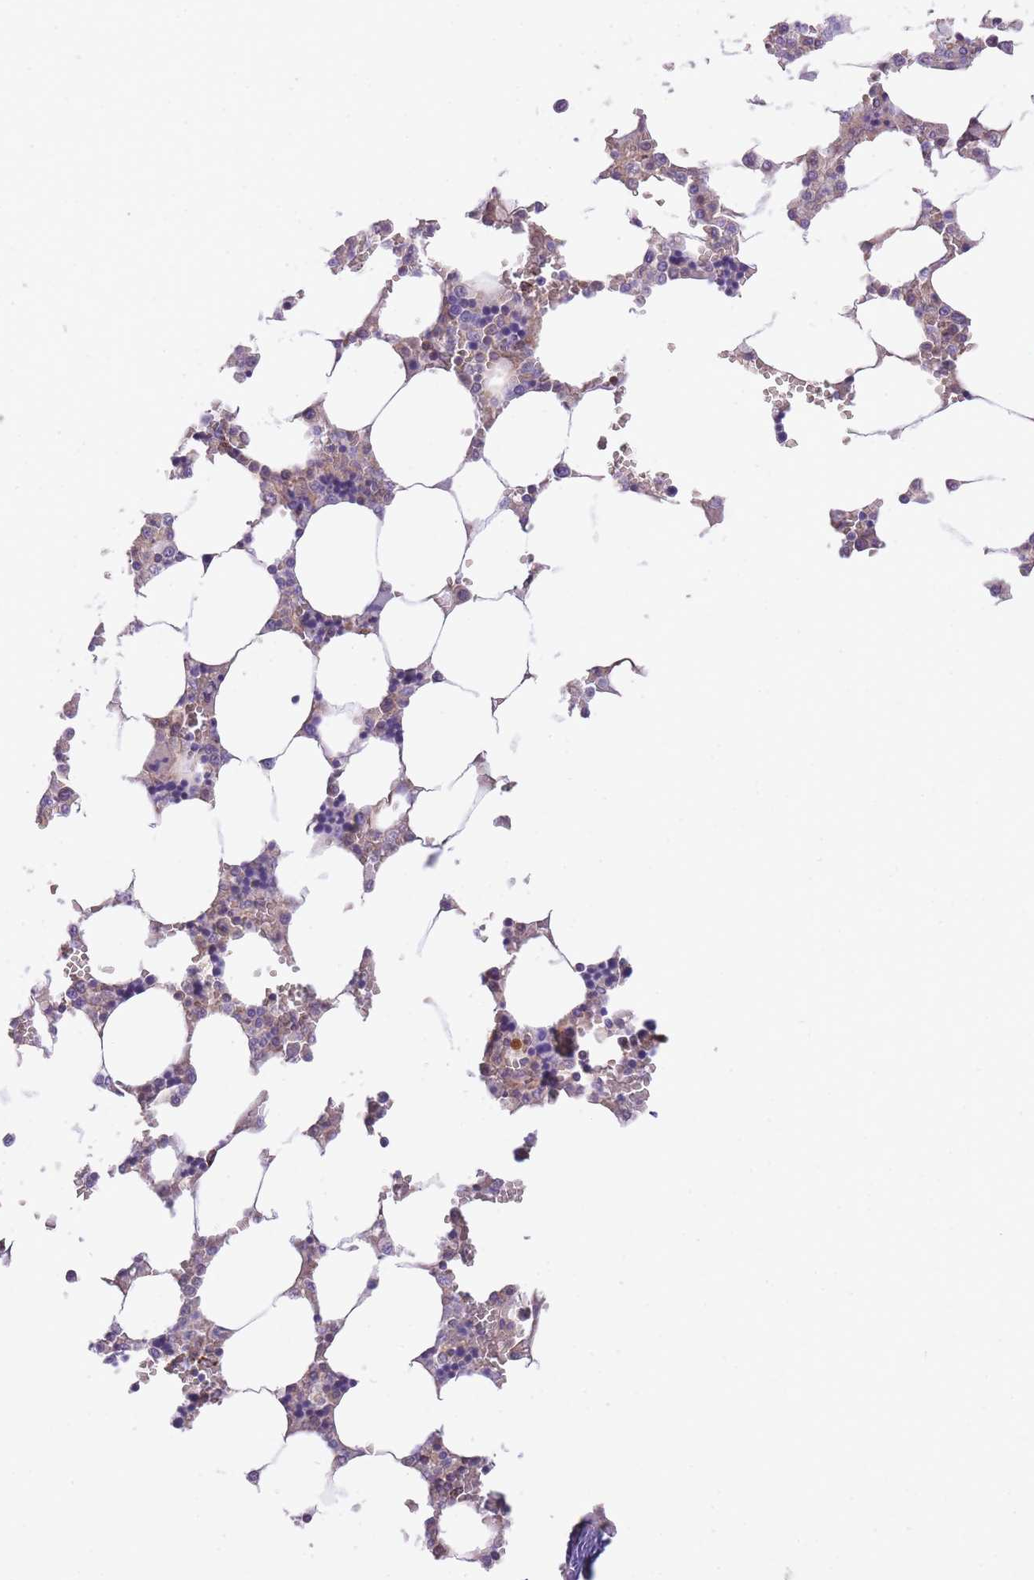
{"staining": {"intensity": "weak", "quantity": "25%-75%", "location": "cytoplasmic/membranous"}, "tissue": "bone marrow", "cell_type": "Hematopoietic cells", "image_type": "normal", "snomed": [{"axis": "morphology", "description": "Normal tissue, NOS"}, {"axis": "topography", "description": "Bone marrow"}], "caption": "IHC micrograph of unremarkable human bone marrow stained for a protein (brown), which reveals low levels of weak cytoplasmic/membranous expression in approximately 25%-75% of hematopoietic cells.", "gene": "GNAT1", "patient": {"sex": "male", "age": 64}}